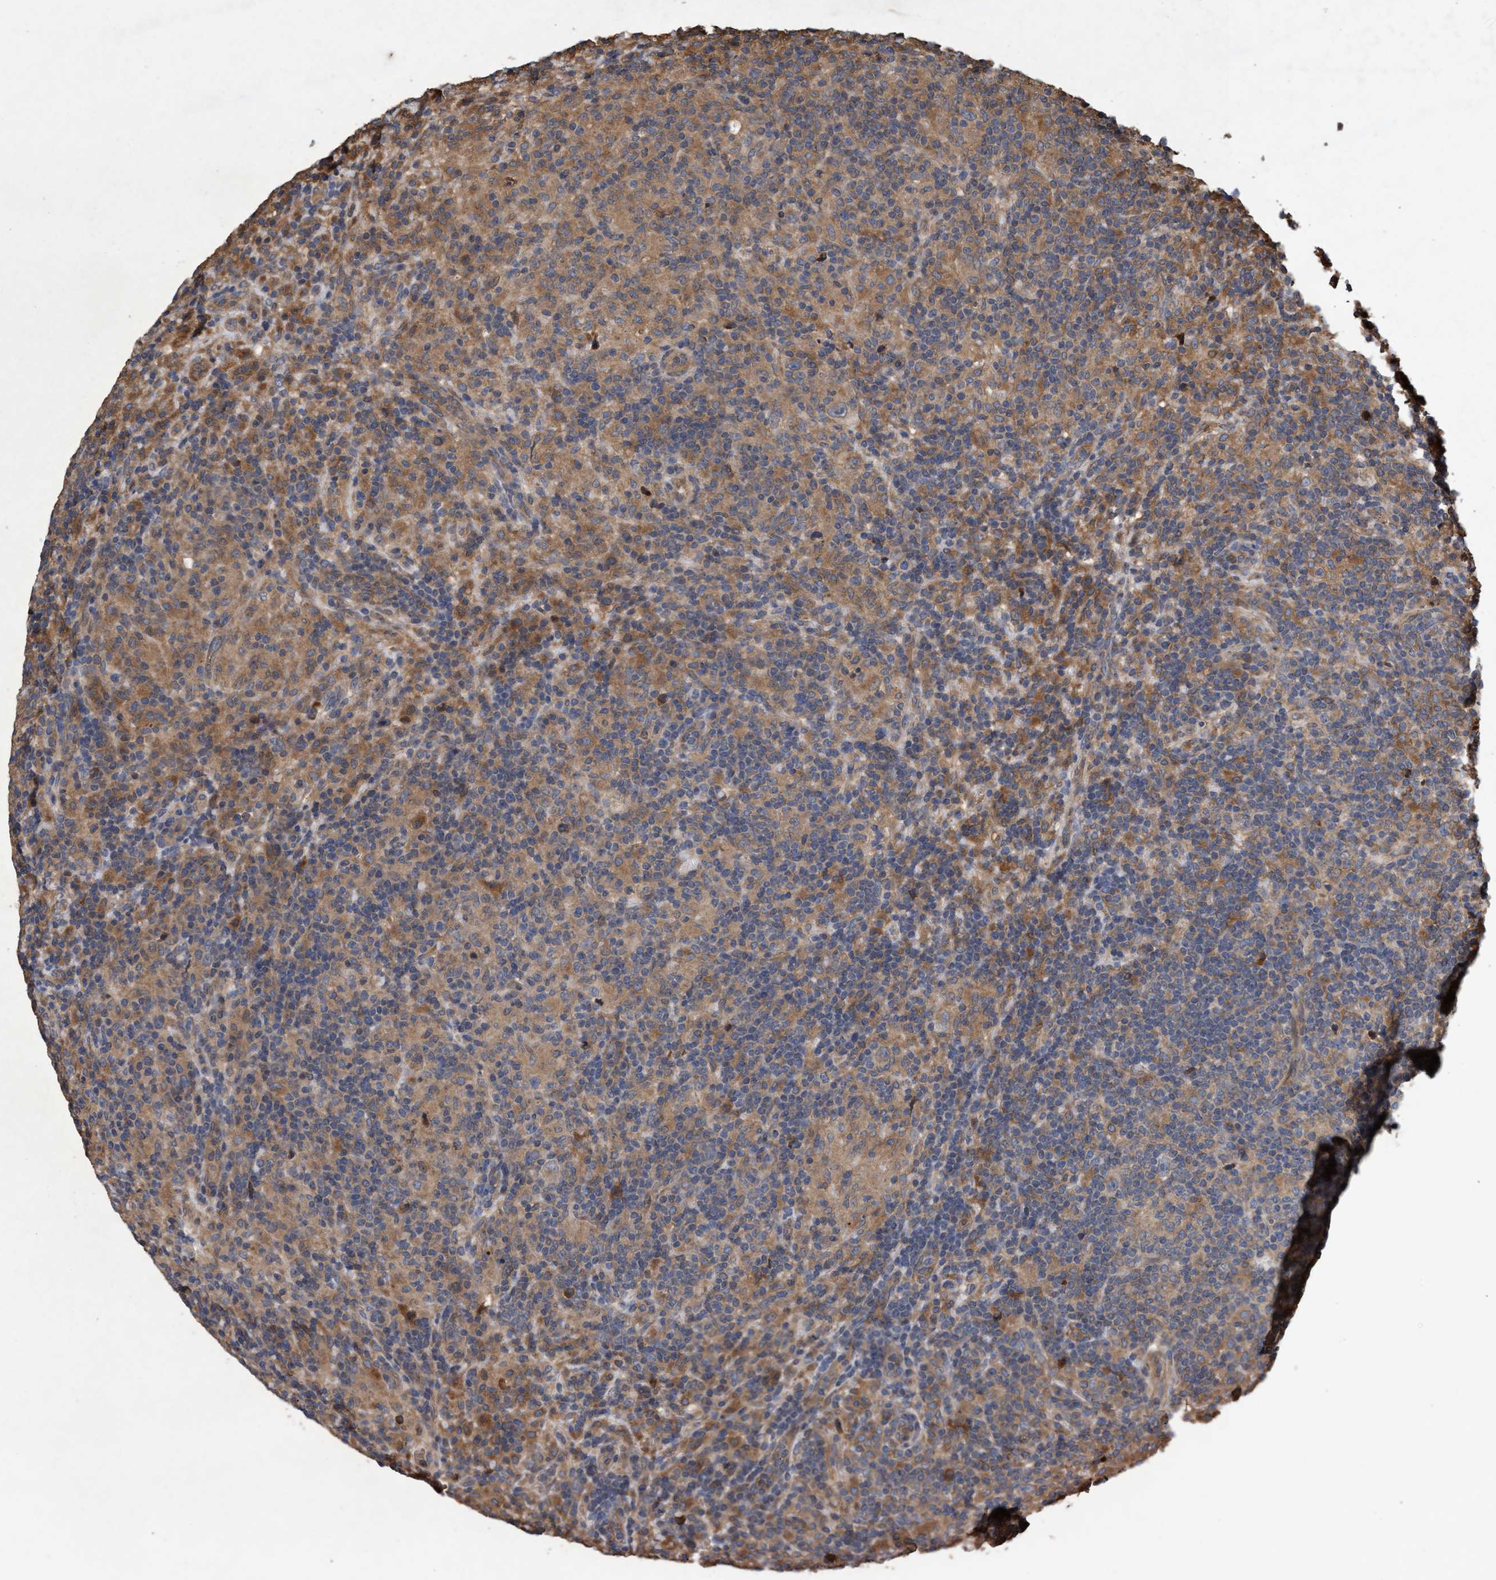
{"staining": {"intensity": "weak", "quantity": "25%-75%", "location": "cytoplasmic/membranous"}, "tissue": "lymphoma", "cell_type": "Tumor cells", "image_type": "cancer", "snomed": [{"axis": "morphology", "description": "Hodgkin's disease, NOS"}, {"axis": "topography", "description": "Lymph node"}], "caption": "Immunohistochemical staining of Hodgkin's disease exhibits weak cytoplasmic/membranous protein expression in approximately 25%-75% of tumor cells.", "gene": "CHMP6", "patient": {"sex": "male", "age": 70}}